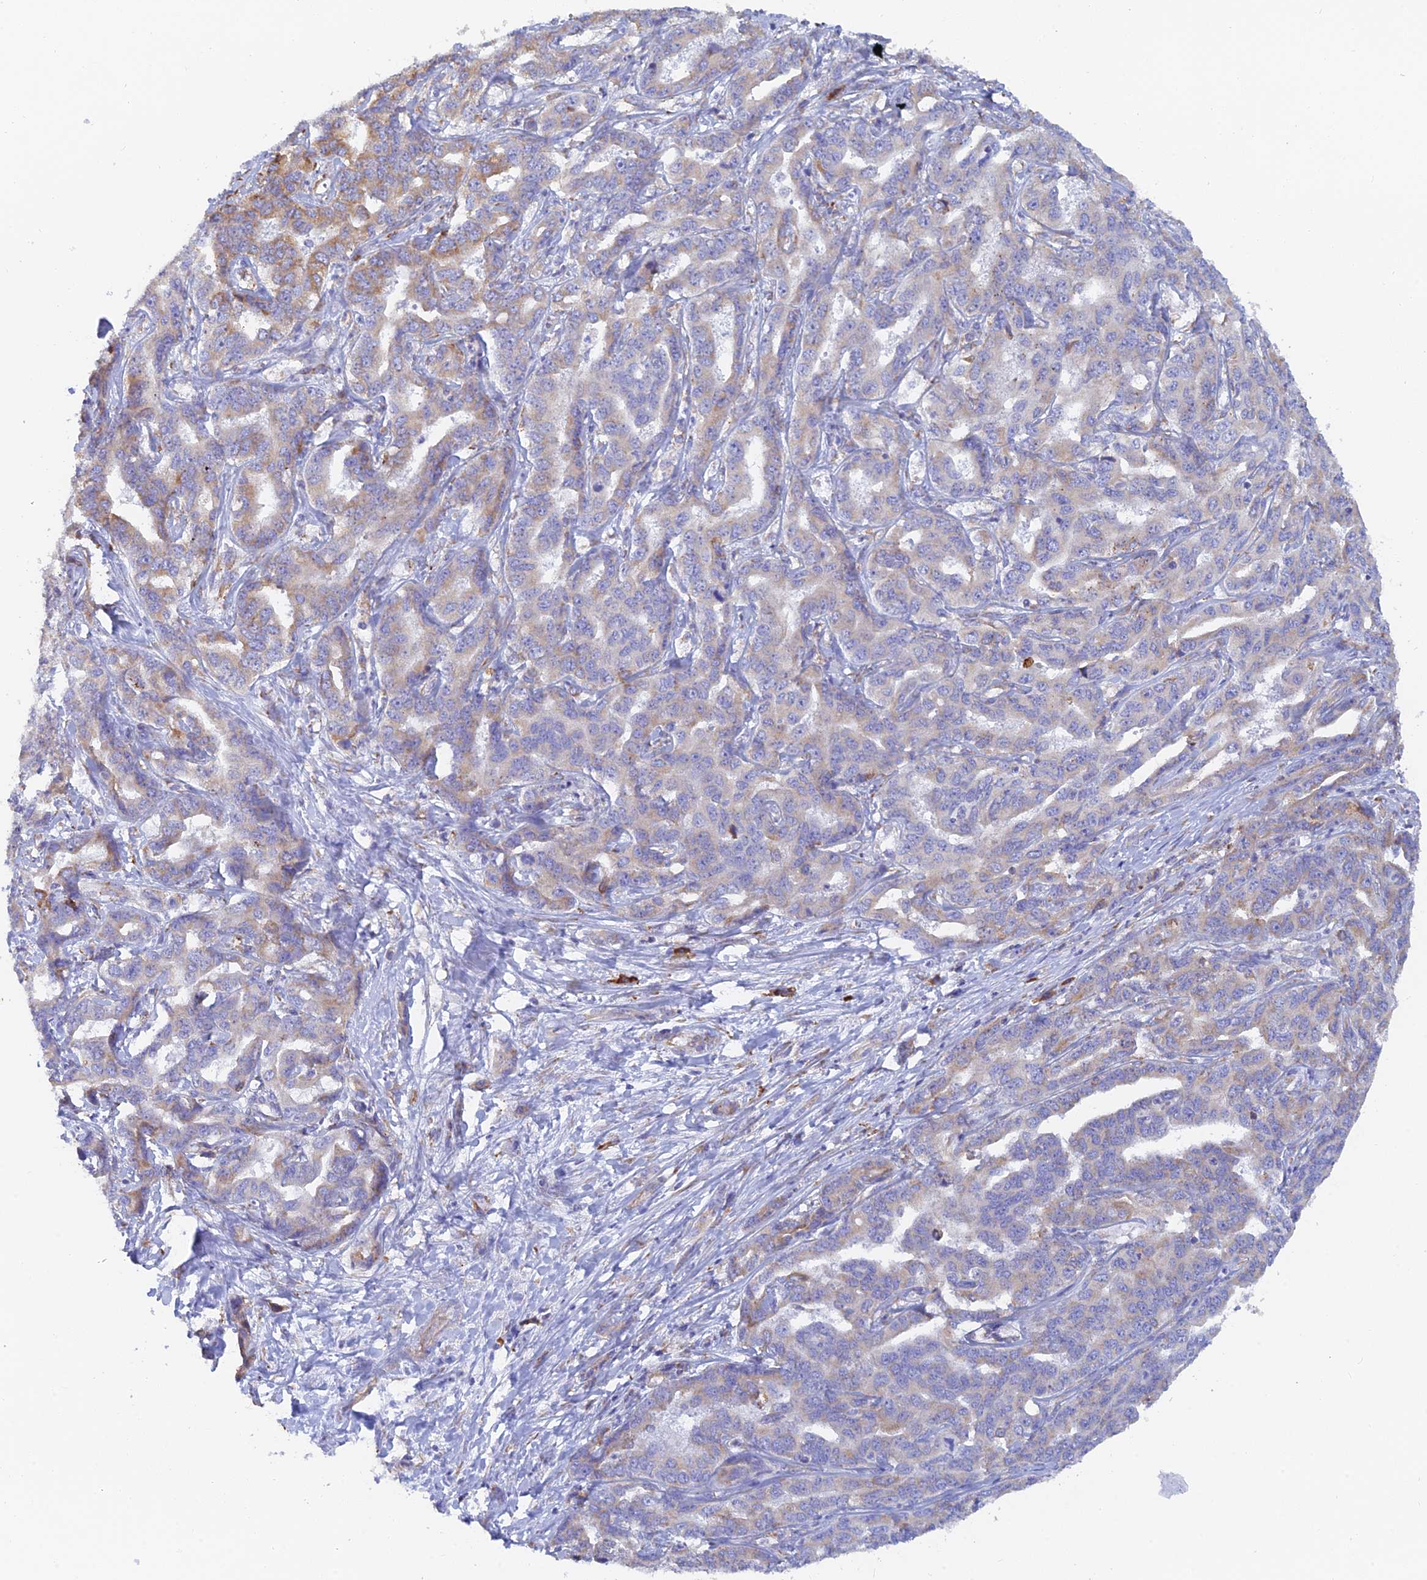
{"staining": {"intensity": "weak", "quantity": "<25%", "location": "cytoplasmic/membranous"}, "tissue": "liver cancer", "cell_type": "Tumor cells", "image_type": "cancer", "snomed": [{"axis": "morphology", "description": "Cholangiocarcinoma"}, {"axis": "topography", "description": "Liver"}], "caption": "The image displays no significant expression in tumor cells of cholangiocarcinoma (liver). (Brightfield microscopy of DAB (3,3'-diaminobenzidine) immunohistochemistry at high magnification).", "gene": "WDR35", "patient": {"sex": "male", "age": 59}}